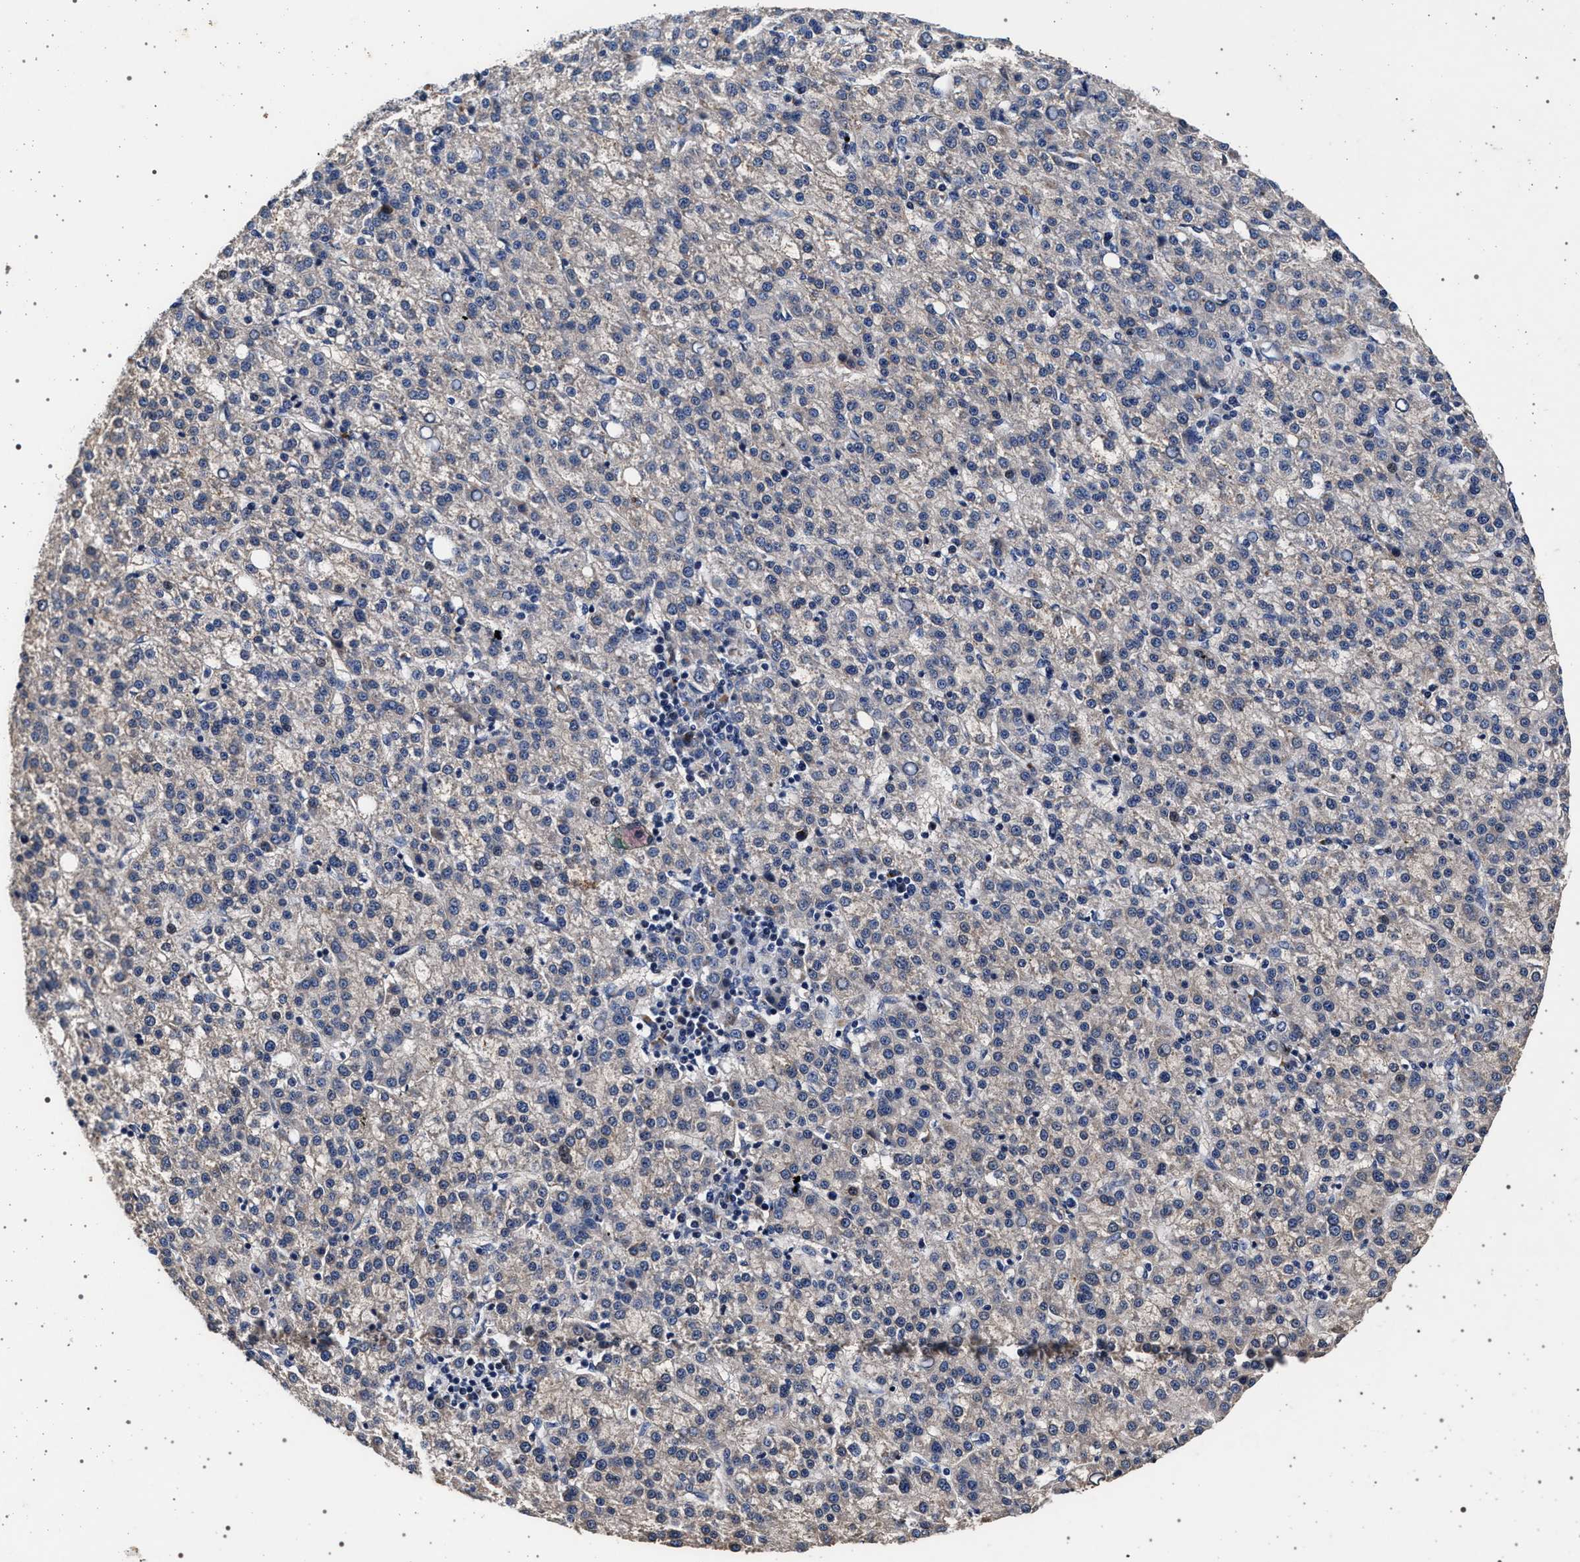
{"staining": {"intensity": "negative", "quantity": "none", "location": "none"}, "tissue": "liver cancer", "cell_type": "Tumor cells", "image_type": "cancer", "snomed": [{"axis": "morphology", "description": "Carcinoma, Hepatocellular, NOS"}, {"axis": "topography", "description": "Liver"}], "caption": "Micrograph shows no protein positivity in tumor cells of hepatocellular carcinoma (liver) tissue.", "gene": "KCNK6", "patient": {"sex": "female", "age": 58}}